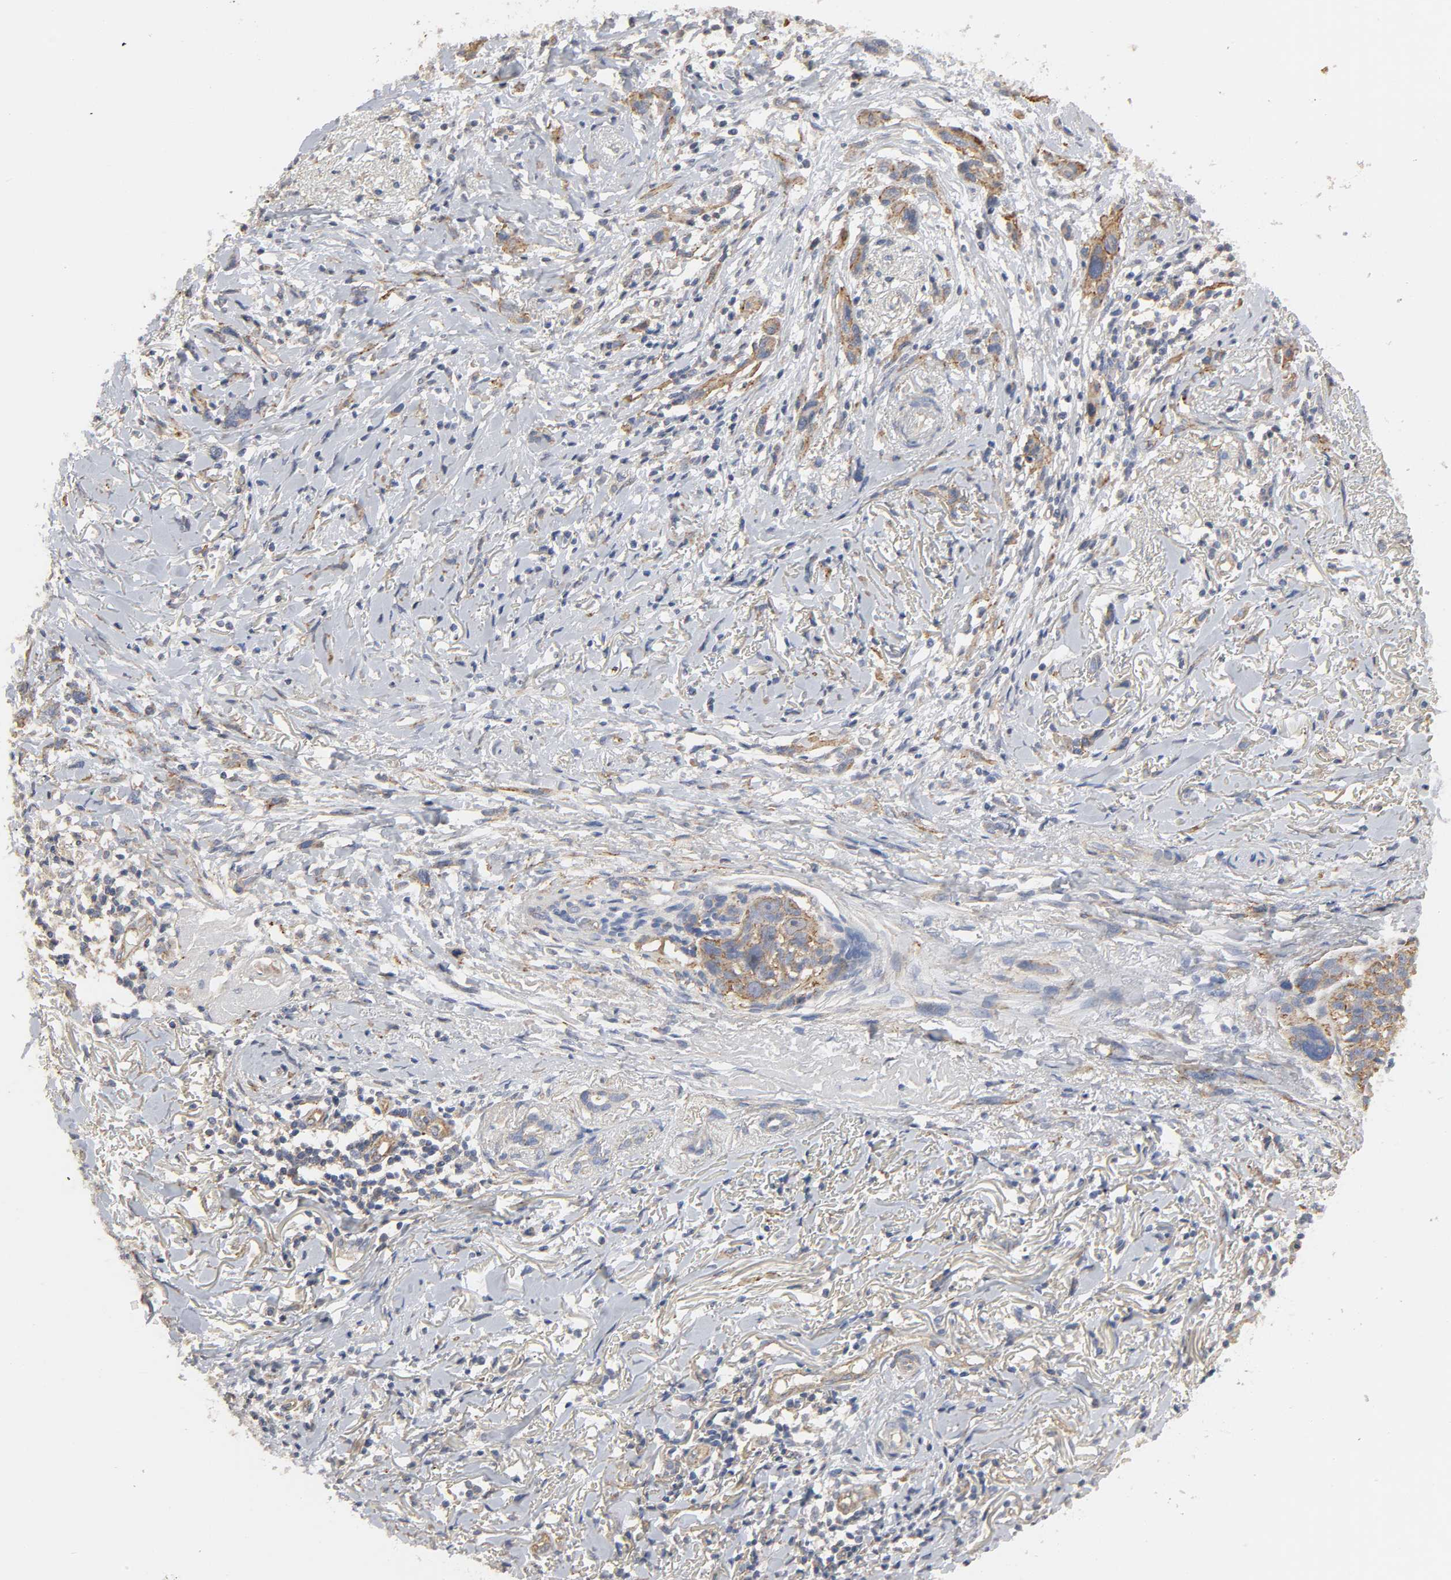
{"staining": {"intensity": "strong", "quantity": ">75%", "location": "cytoplasmic/membranous"}, "tissue": "melanoma", "cell_type": "Tumor cells", "image_type": "cancer", "snomed": [{"axis": "morphology", "description": "Malignant melanoma, NOS"}, {"axis": "topography", "description": "Skin"}], "caption": "Immunohistochemistry of malignant melanoma displays high levels of strong cytoplasmic/membranous expression in about >75% of tumor cells.", "gene": "SH3GLB1", "patient": {"sex": "male", "age": 91}}